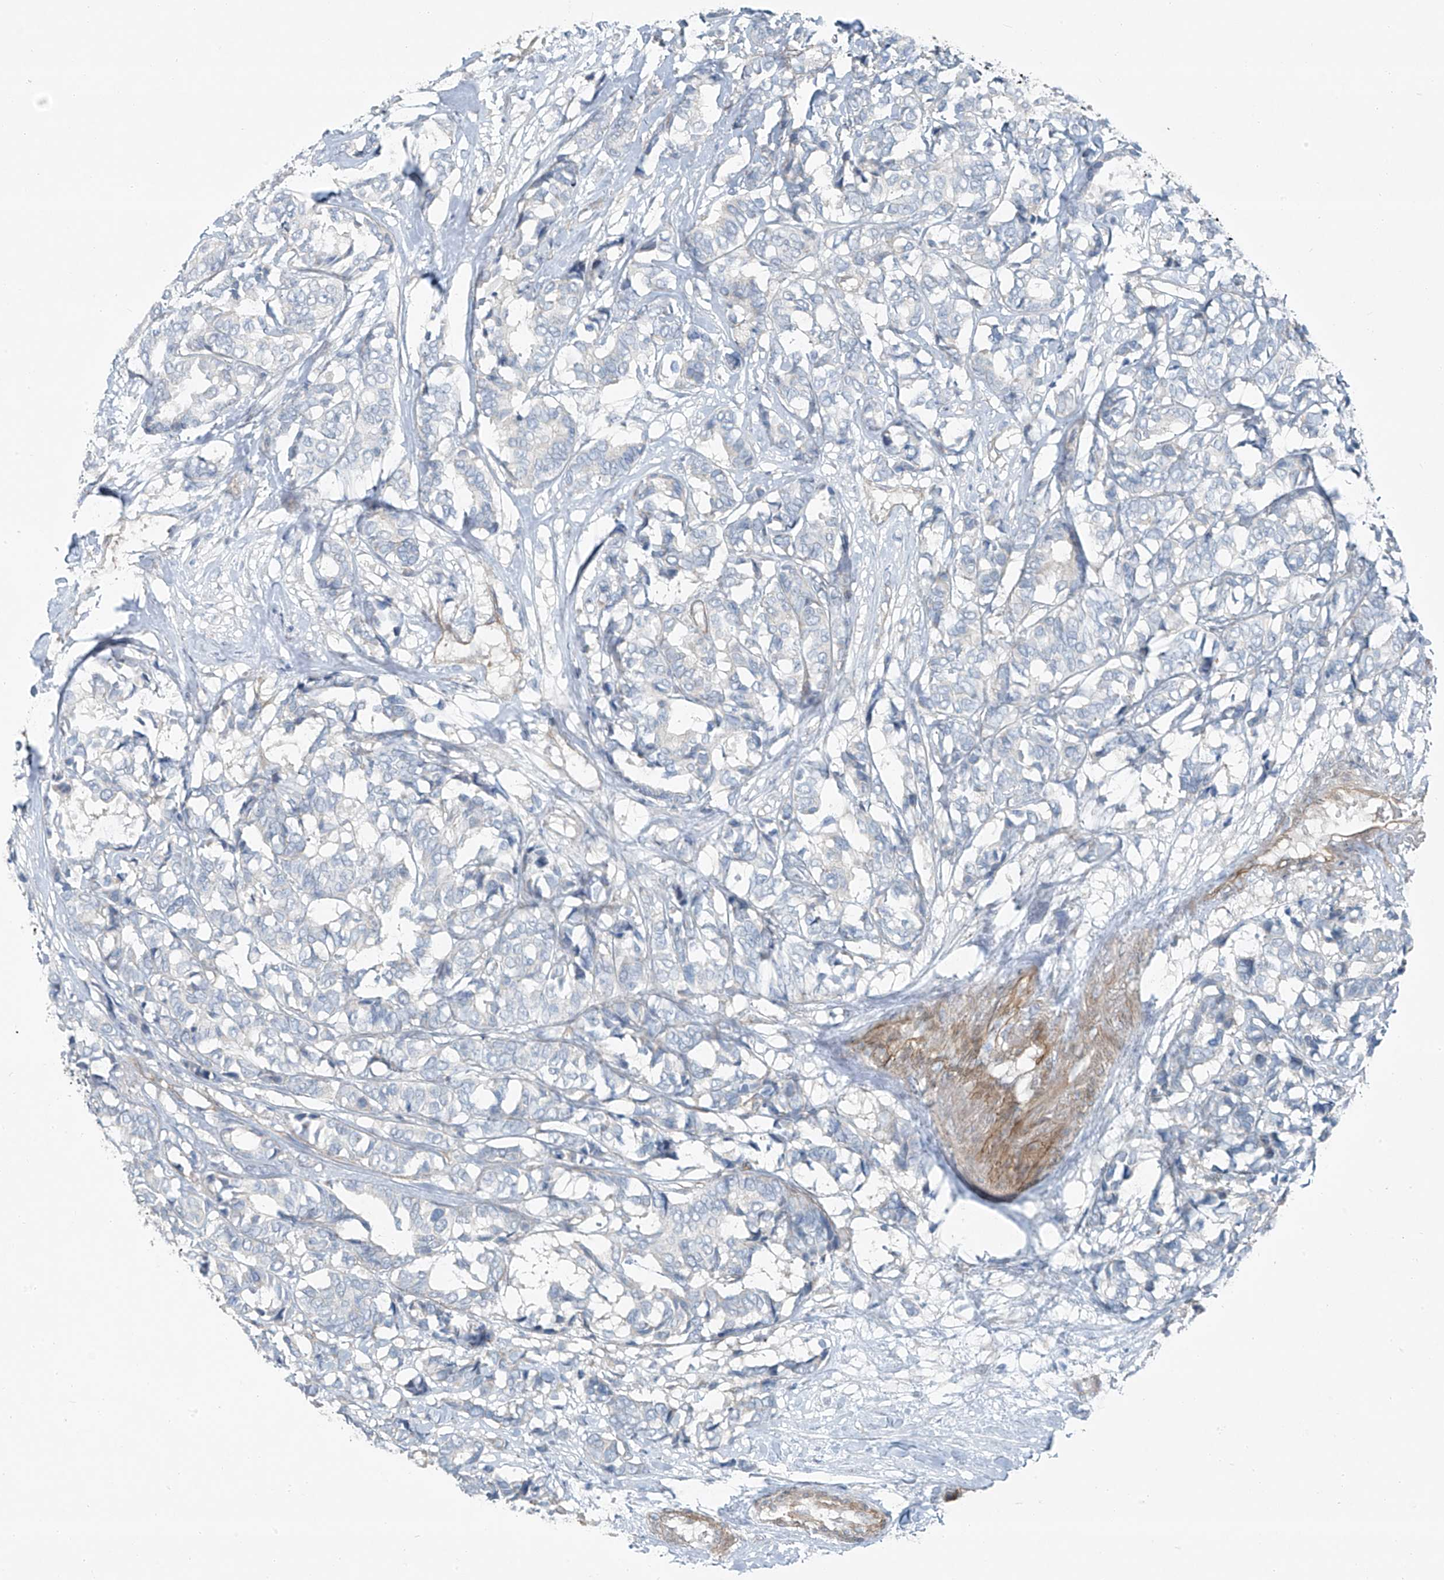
{"staining": {"intensity": "negative", "quantity": "none", "location": "none"}, "tissue": "breast cancer", "cell_type": "Tumor cells", "image_type": "cancer", "snomed": [{"axis": "morphology", "description": "Duct carcinoma"}, {"axis": "topography", "description": "Breast"}], "caption": "Human breast cancer (intraductal carcinoma) stained for a protein using immunohistochemistry (IHC) reveals no expression in tumor cells.", "gene": "TNS2", "patient": {"sex": "female", "age": 87}}